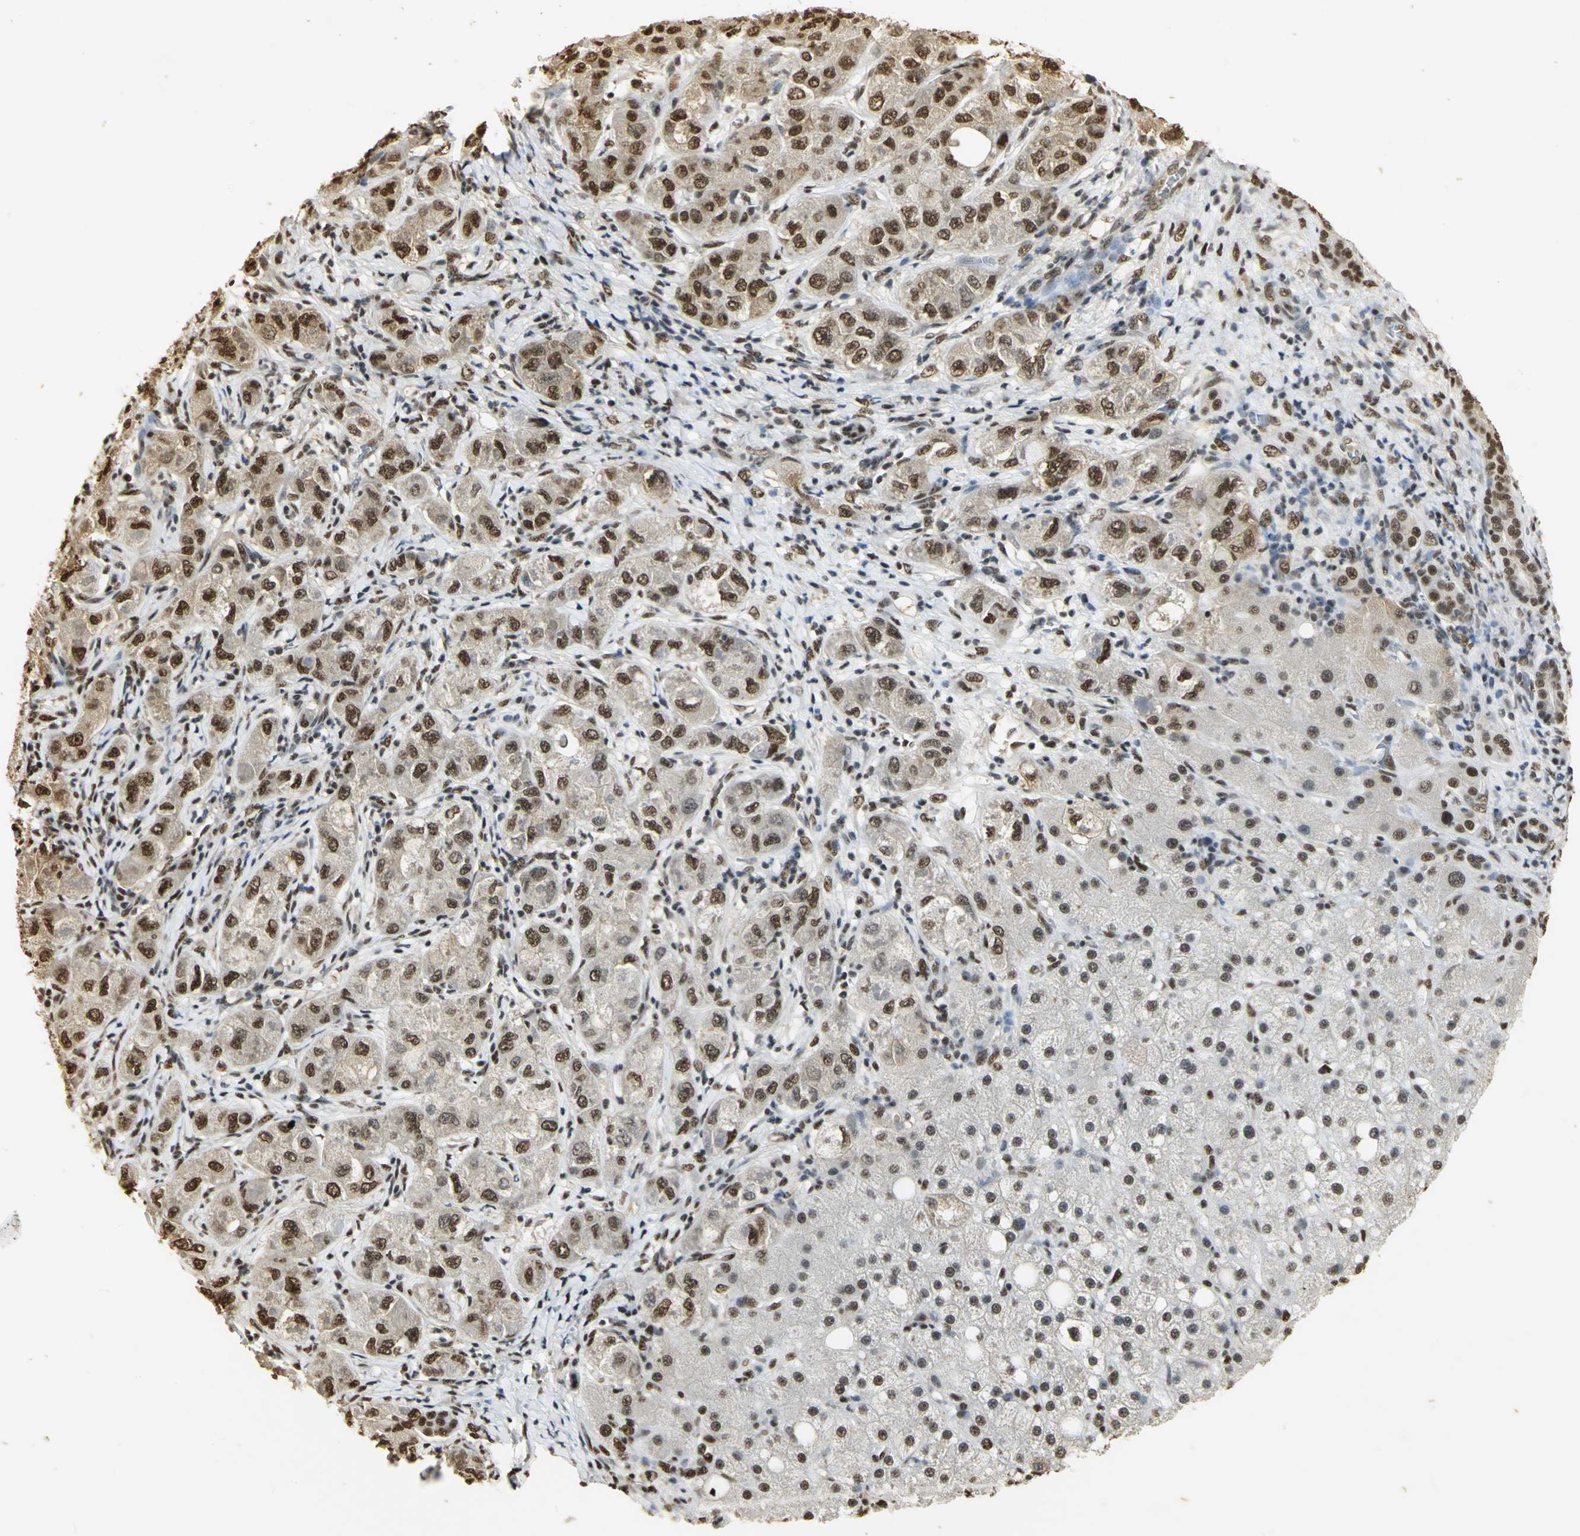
{"staining": {"intensity": "moderate", "quantity": ">75%", "location": "cytoplasmic/membranous,nuclear"}, "tissue": "liver cancer", "cell_type": "Tumor cells", "image_type": "cancer", "snomed": [{"axis": "morphology", "description": "Carcinoma, Hepatocellular, NOS"}, {"axis": "topography", "description": "Liver"}], "caption": "Liver hepatocellular carcinoma stained with DAB immunohistochemistry (IHC) demonstrates medium levels of moderate cytoplasmic/membranous and nuclear positivity in approximately >75% of tumor cells.", "gene": "SET", "patient": {"sex": "male", "age": 80}}